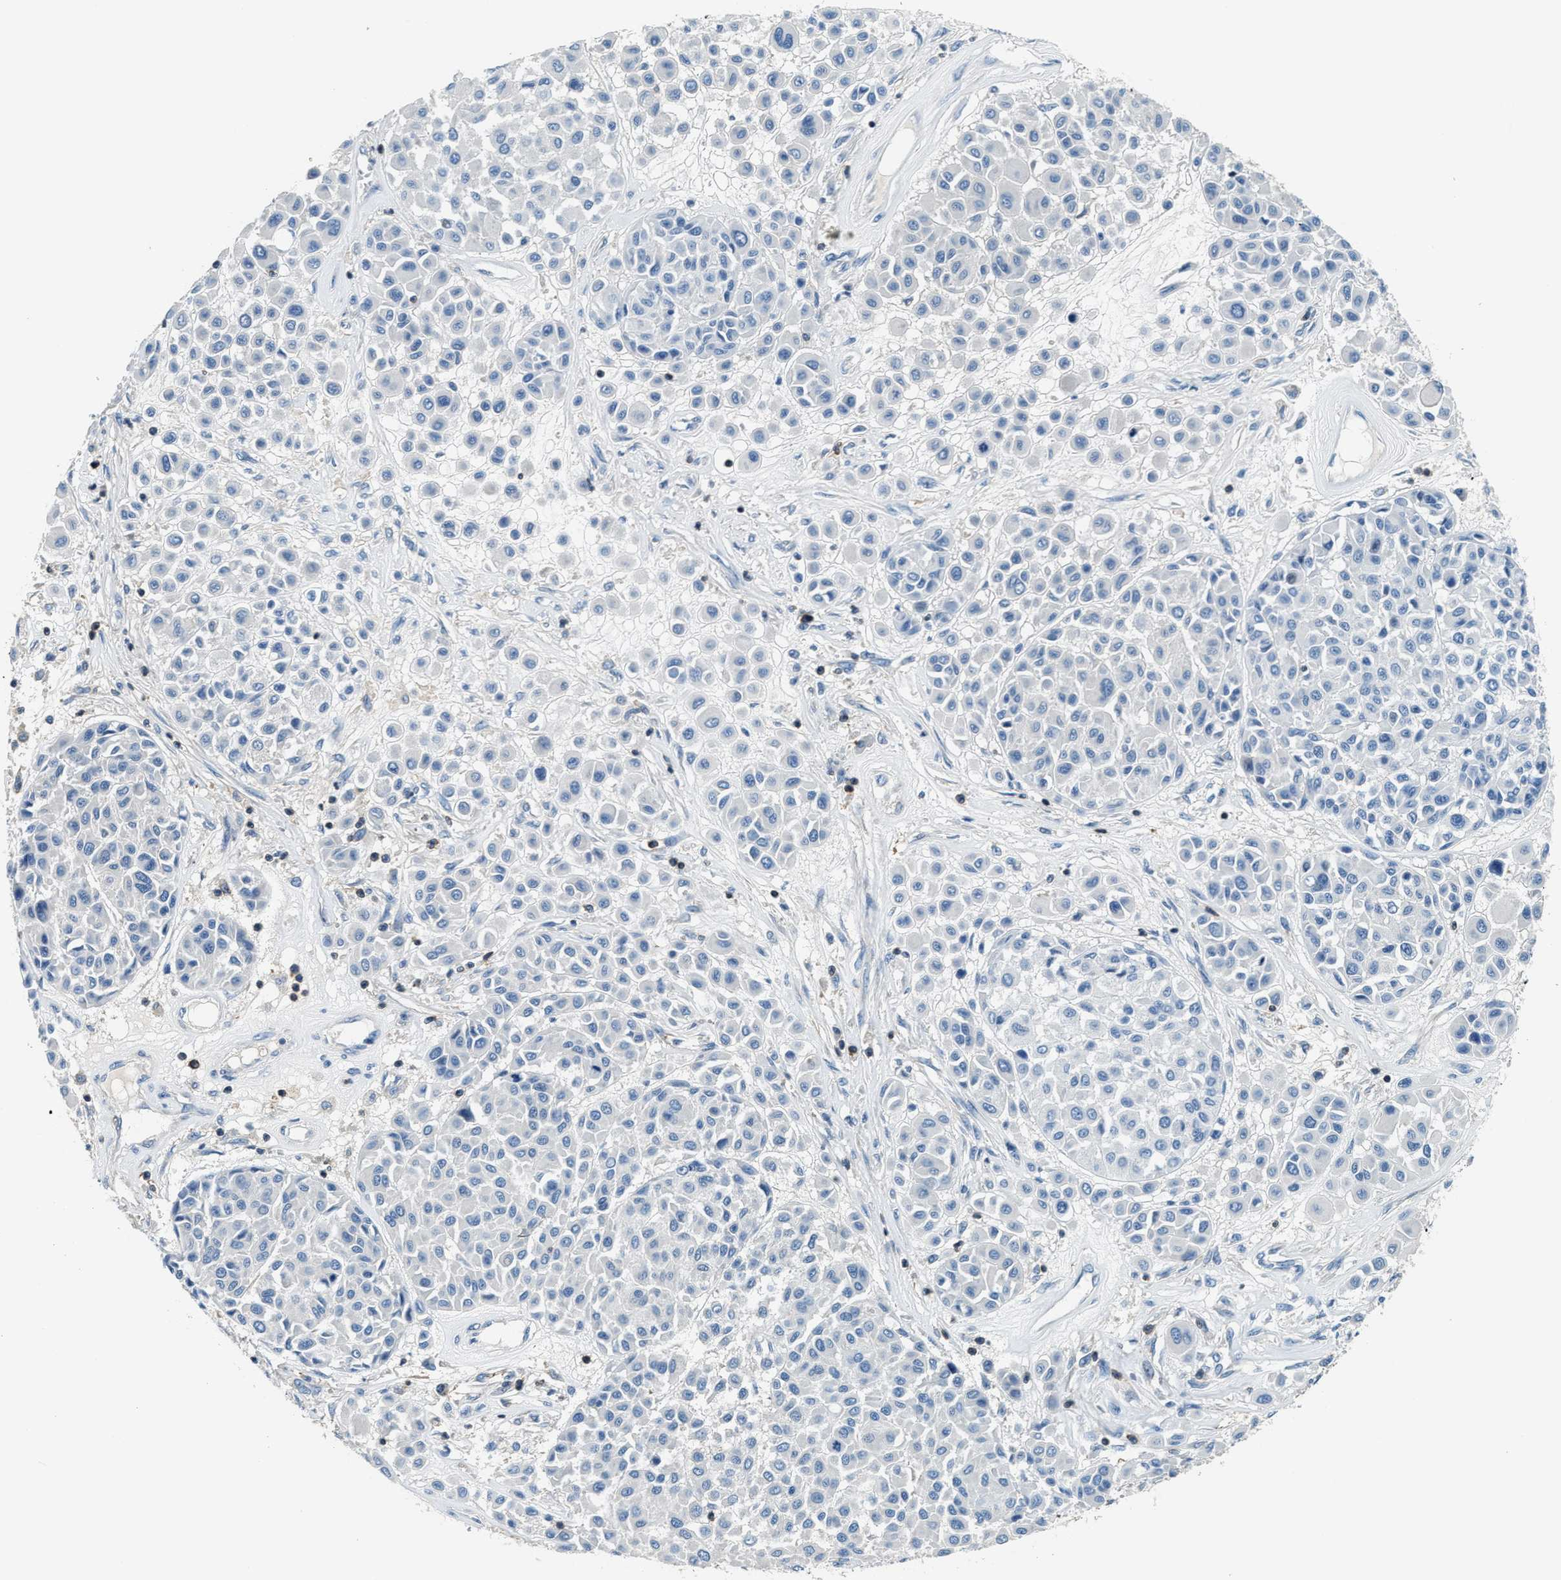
{"staining": {"intensity": "negative", "quantity": "none", "location": "none"}, "tissue": "melanoma", "cell_type": "Tumor cells", "image_type": "cancer", "snomed": [{"axis": "morphology", "description": "Malignant melanoma, Metastatic site"}, {"axis": "topography", "description": "Soft tissue"}], "caption": "DAB (3,3'-diaminobenzidine) immunohistochemical staining of melanoma exhibits no significant staining in tumor cells. (IHC, brightfield microscopy, high magnification).", "gene": "MYO1G", "patient": {"sex": "male", "age": 41}}